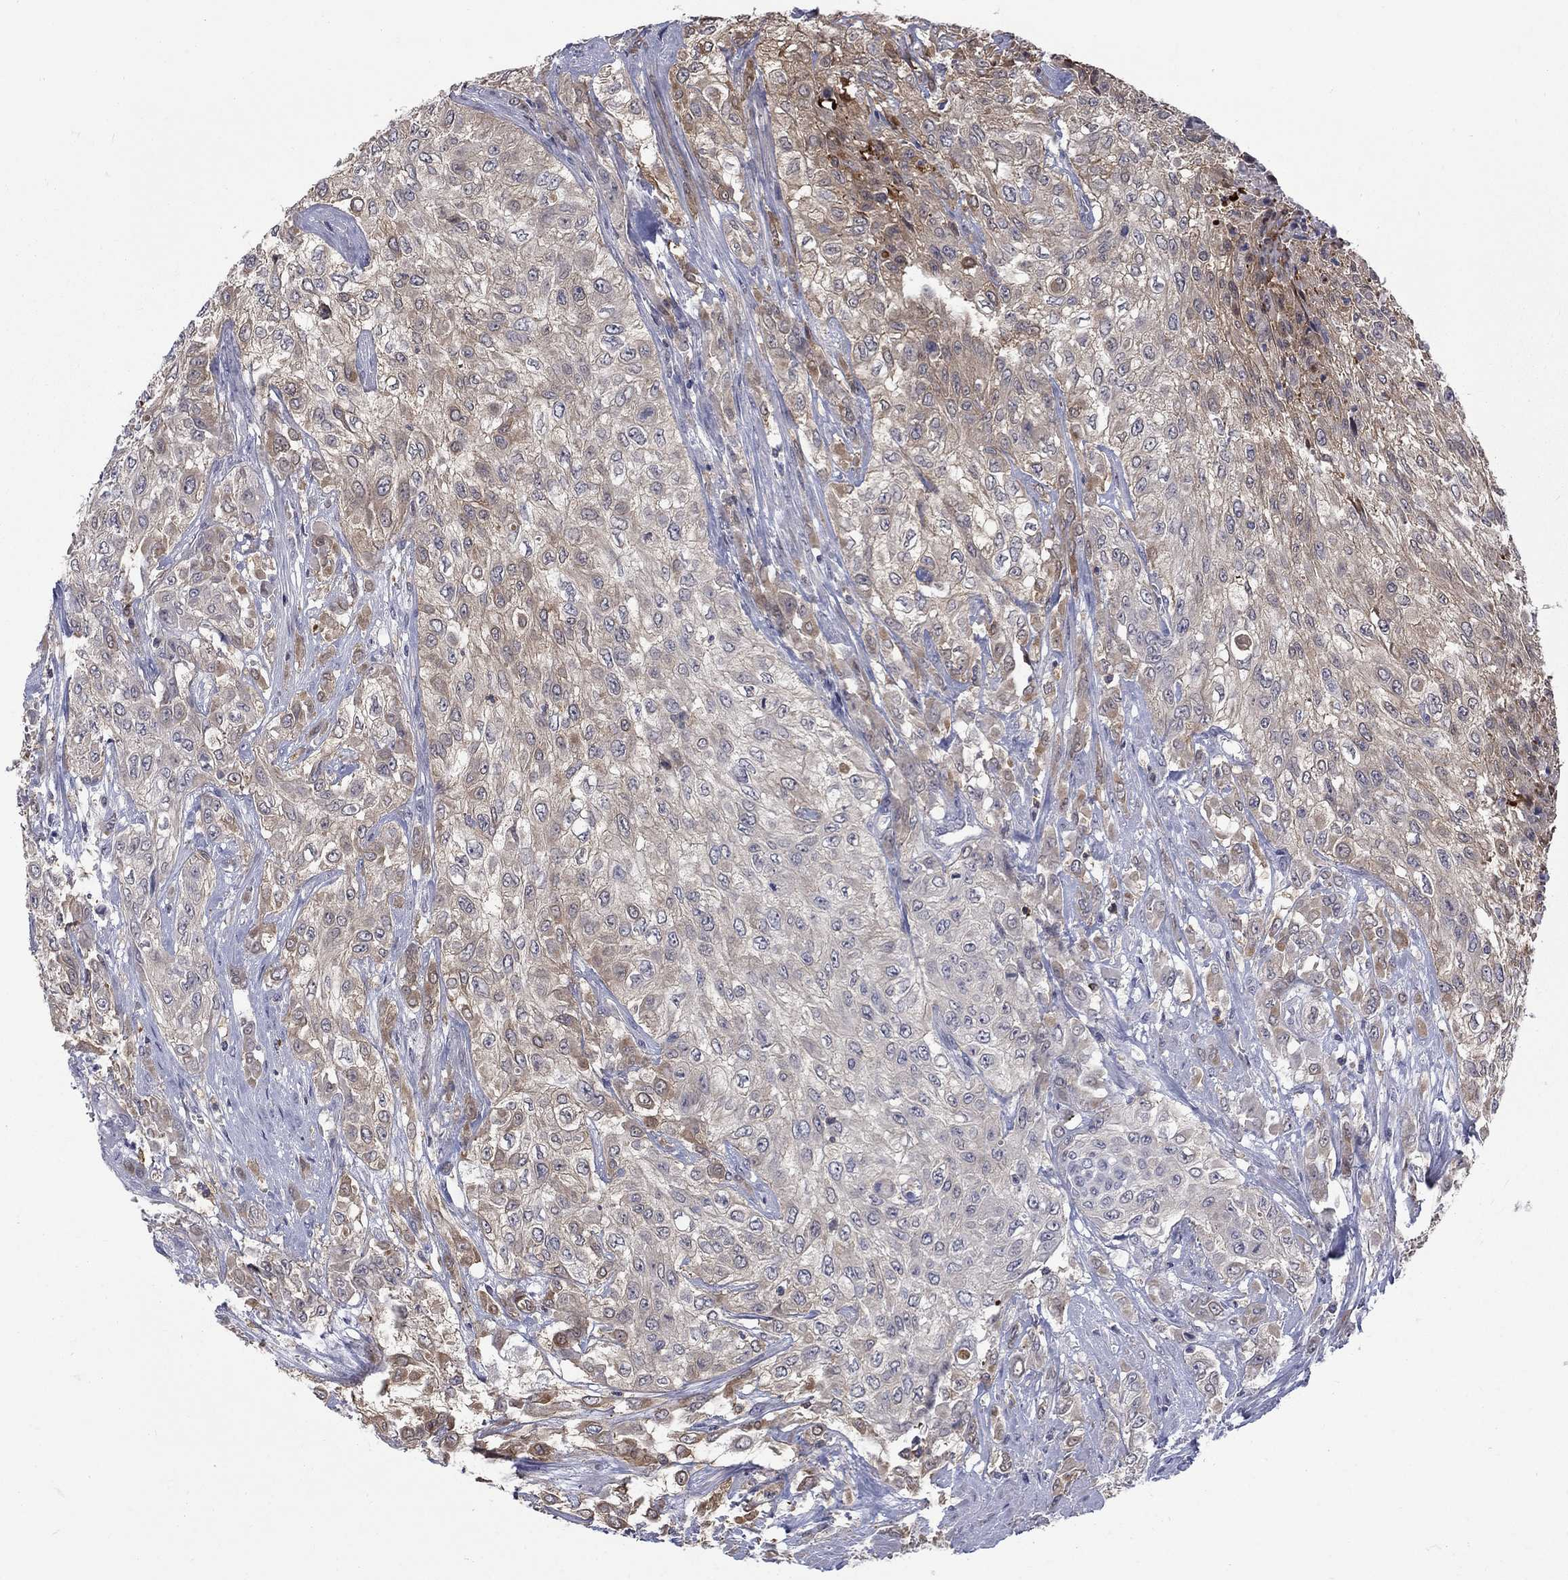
{"staining": {"intensity": "weak", "quantity": "25%-75%", "location": "cytoplasmic/membranous"}, "tissue": "urothelial cancer", "cell_type": "Tumor cells", "image_type": "cancer", "snomed": [{"axis": "morphology", "description": "Urothelial carcinoma, High grade"}, {"axis": "topography", "description": "Urinary bladder"}], "caption": "Urothelial cancer stained with DAB (3,3'-diaminobenzidine) immunohistochemistry (IHC) exhibits low levels of weak cytoplasmic/membranous positivity in approximately 25%-75% of tumor cells. Using DAB (3,3'-diaminobenzidine) (brown) and hematoxylin (blue) stains, captured at high magnification using brightfield microscopy.", "gene": "HKDC1", "patient": {"sex": "male", "age": 57}}